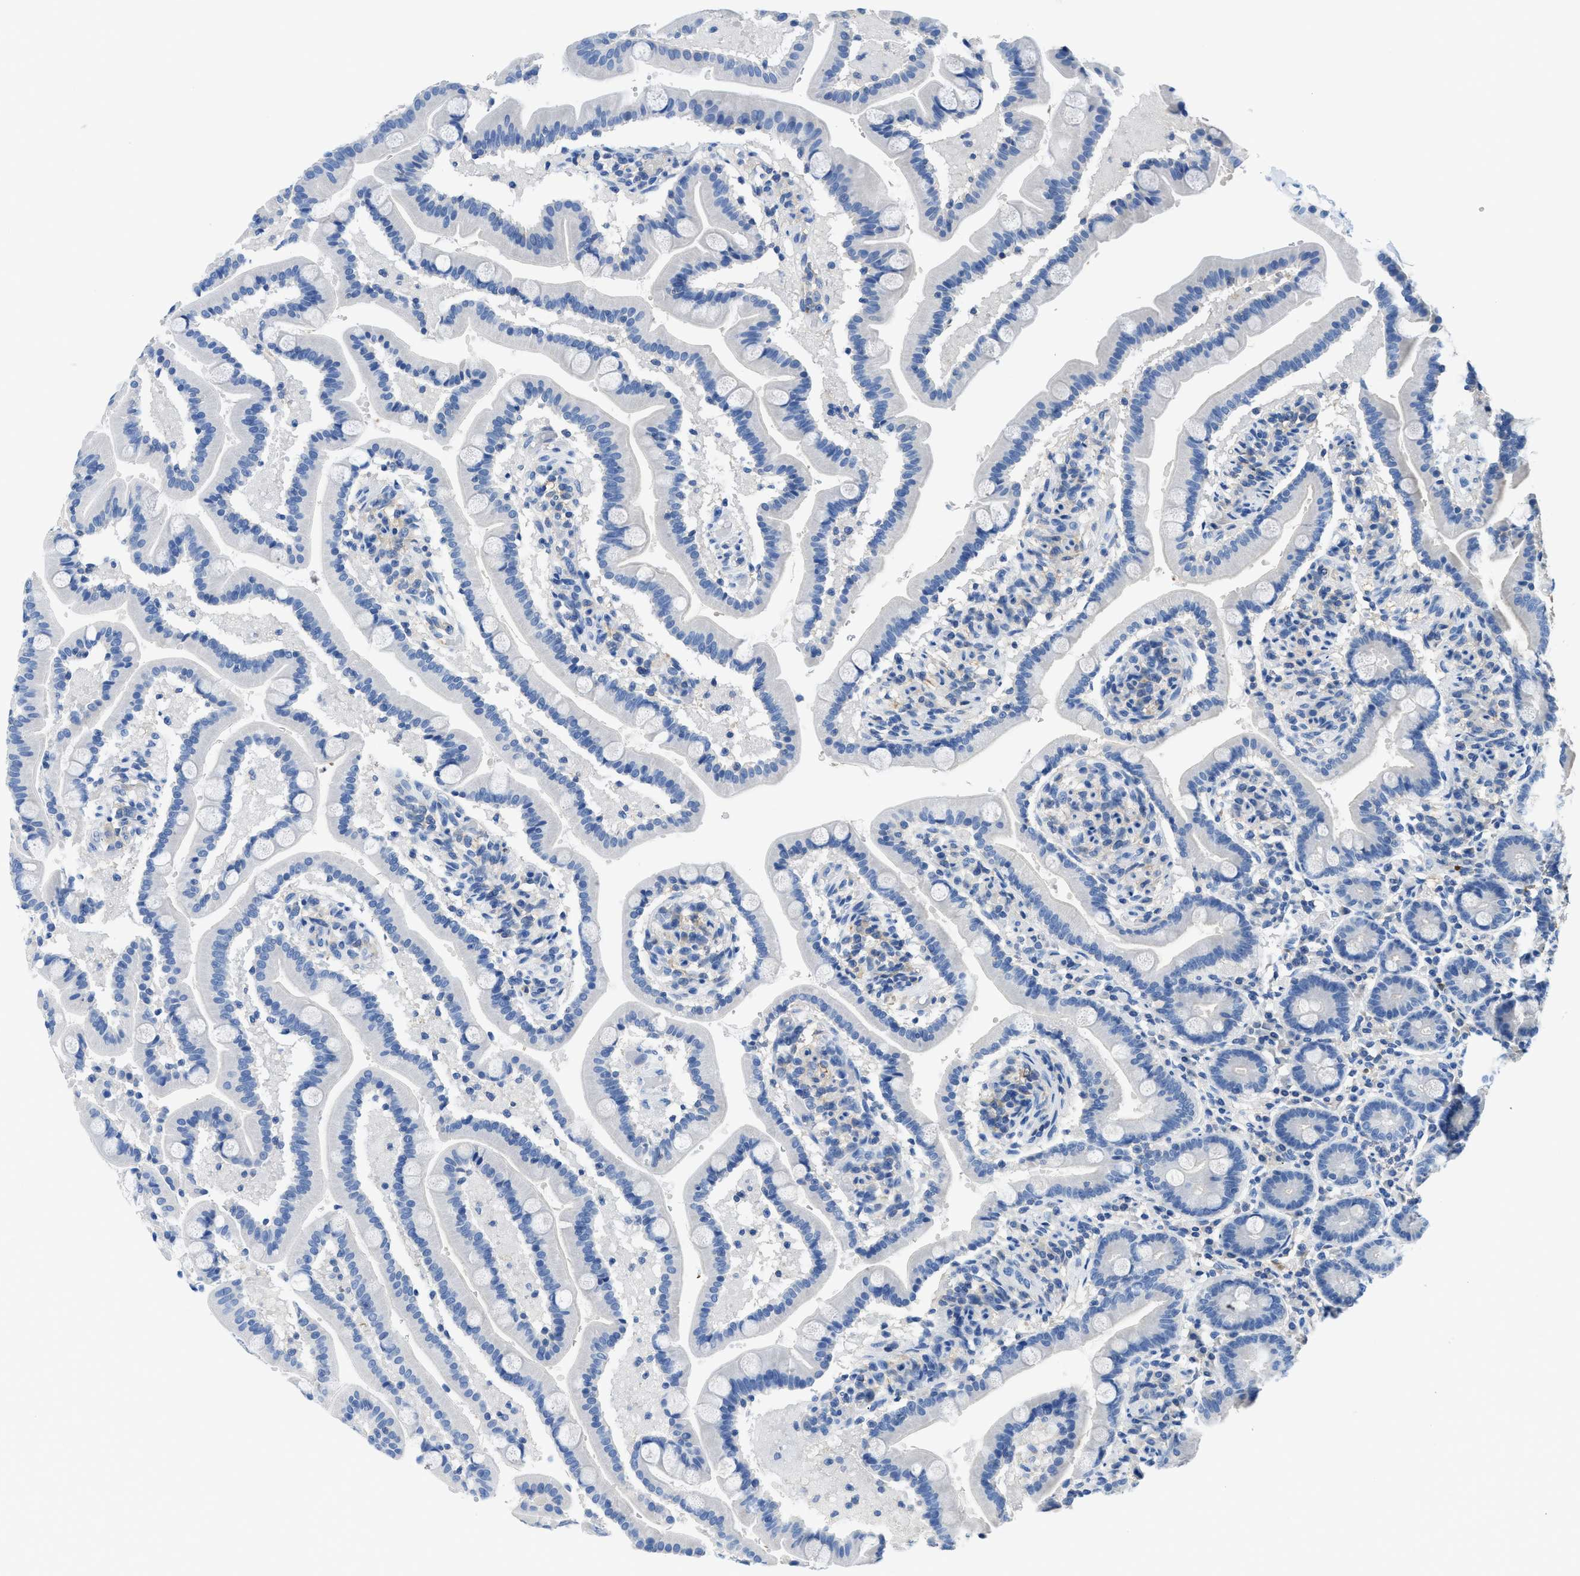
{"staining": {"intensity": "negative", "quantity": "none", "location": "none"}, "tissue": "duodenum", "cell_type": "Glandular cells", "image_type": "normal", "snomed": [{"axis": "morphology", "description": "Normal tissue, NOS"}, {"axis": "topography", "description": "Duodenum"}], "caption": "Immunohistochemistry (IHC) photomicrograph of normal duodenum stained for a protein (brown), which displays no positivity in glandular cells. (Stains: DAB (3,3'-diaminobenzidine) immunohistochemistry (IHC) with hematoxylin counter stain, Microscopy: brightfield microscopy at high magnification).", "gene": "NEB", "patient": {"sex": "male", "age": 54}}